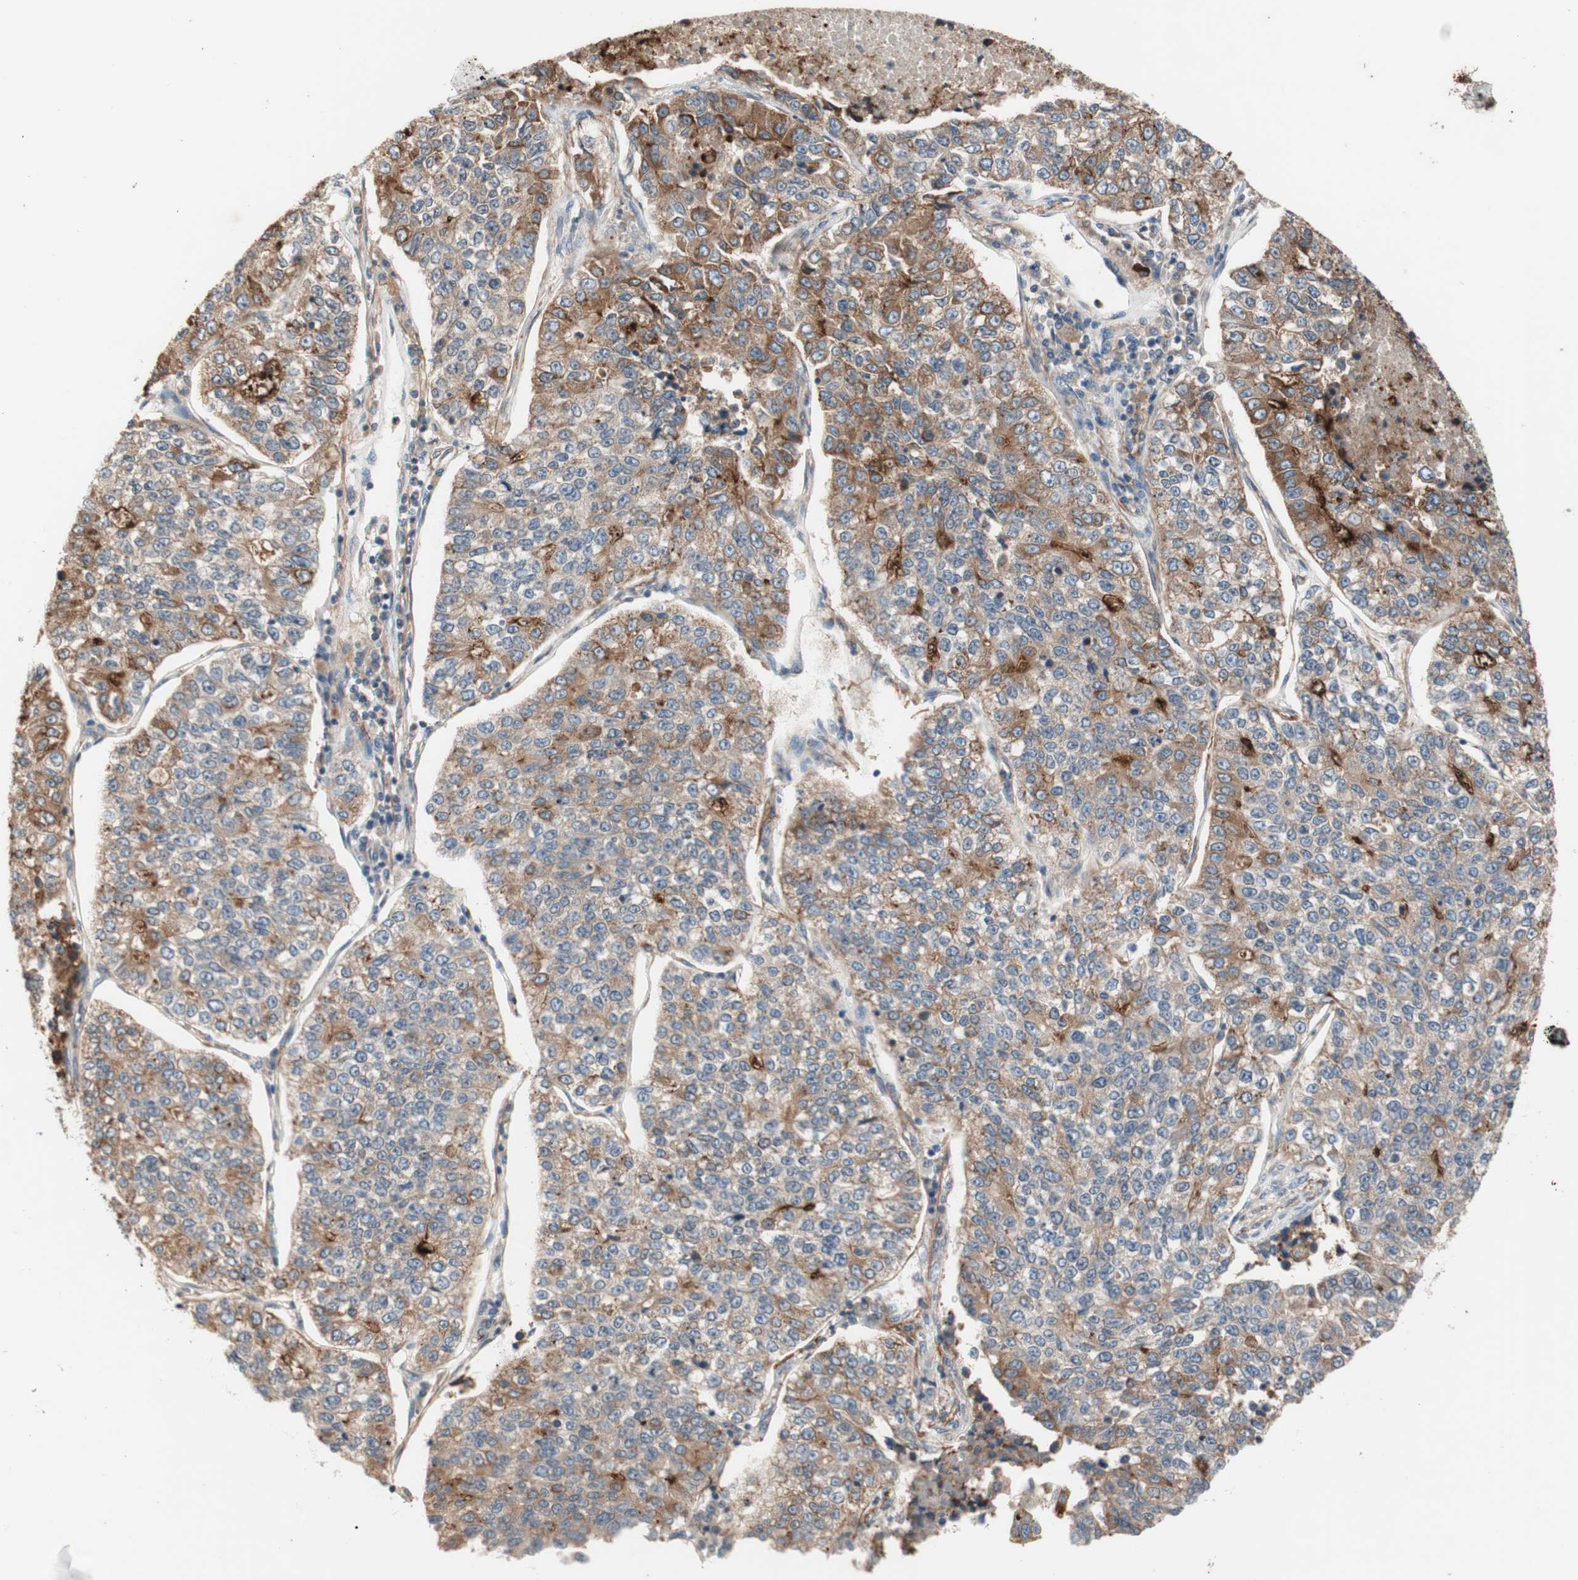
{"staining": {"intensity": "moderate", "quantity": ">75%", "location": "cytoplasmic/membranous"}, "tissue": "lung cancer", "cell_type": "Tumor cells", "image_type": "cancer", "snomed": [{"axis": "morphology", "description": "Adenocarcinoma, NOS"}, {"axis": "topography", "description": "Lung"}], "caption": "A high-resolution histopathology image shows immunohistochemistry staining of lung cancer (adenocarcinoma), which shows moderate cytoplasmic/membranous staining in about >75% of tumor cells. The protein of interest is shown in brown color, while the nuclei are stained blue.", "gene": "CD55", "patient": {"sex": "male", "age": 49}}